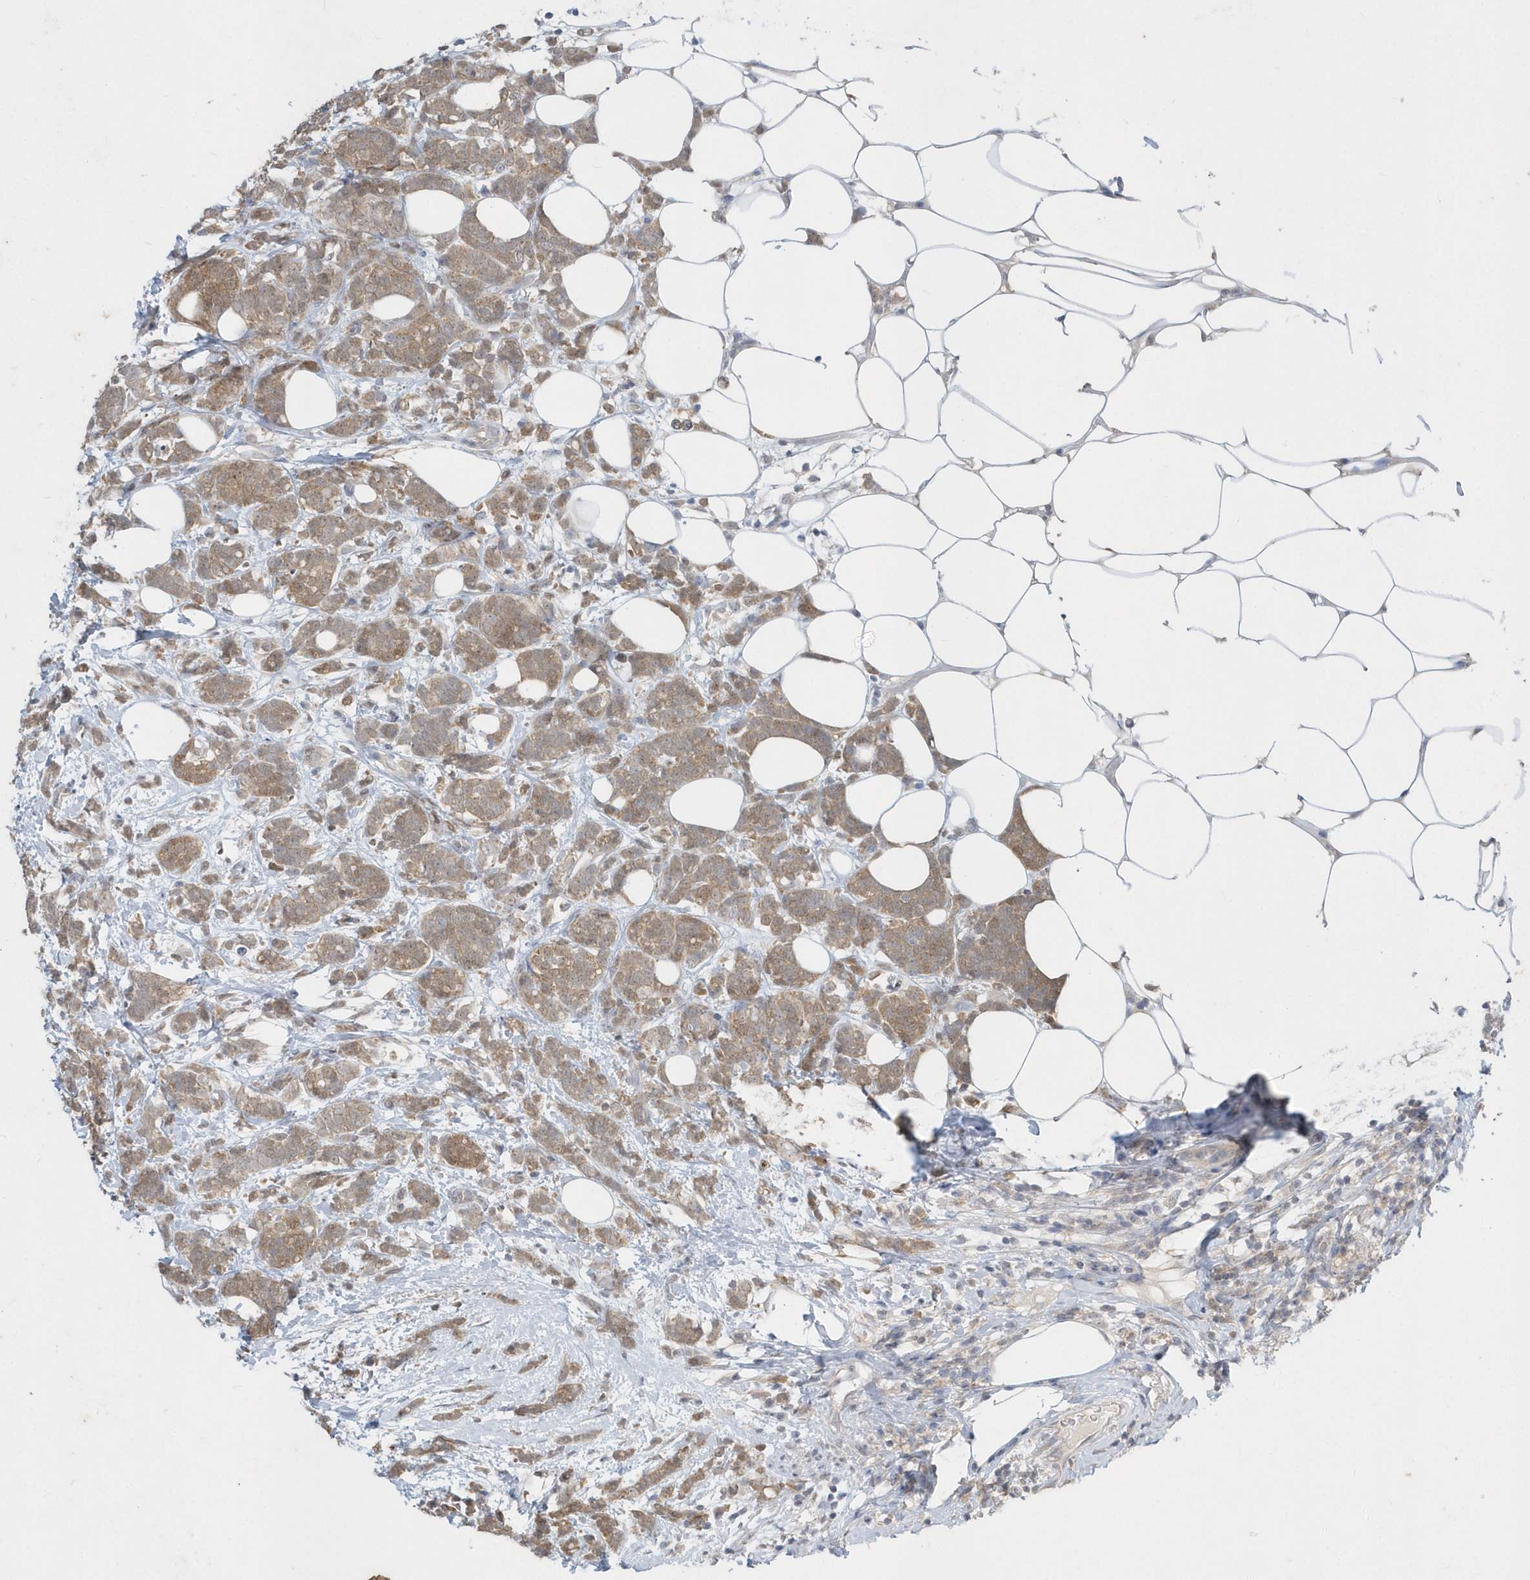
{"staining": {"intensity": "moderate", "quantity": ">75%", "location": "cytoplasmic/membranous"}, "tissue": "breast cancer", "cell_type": "Tumor cells", "image_type": "cancer", "snomed": [{"axis": "morphology", "description": "Lobular carcinoma"}, {"axis": "topography", "description": "Breast"}], "caption": "High-magnification brightfield microscopy of breast lobular carcinoma stained with DAB (brown) and counterstained with hematoxylin (blue). tumor cells exhibit moderate cytoplasmic/membranous expression is appreciated in approximately>75% of cells. The protein is stained brown, and the nuclei are stained in blue (DAB IHC with brightfield microscopy, high magnification).", "gene": "AKR7A2", "patient": {"sex": "female", "age": 58}}